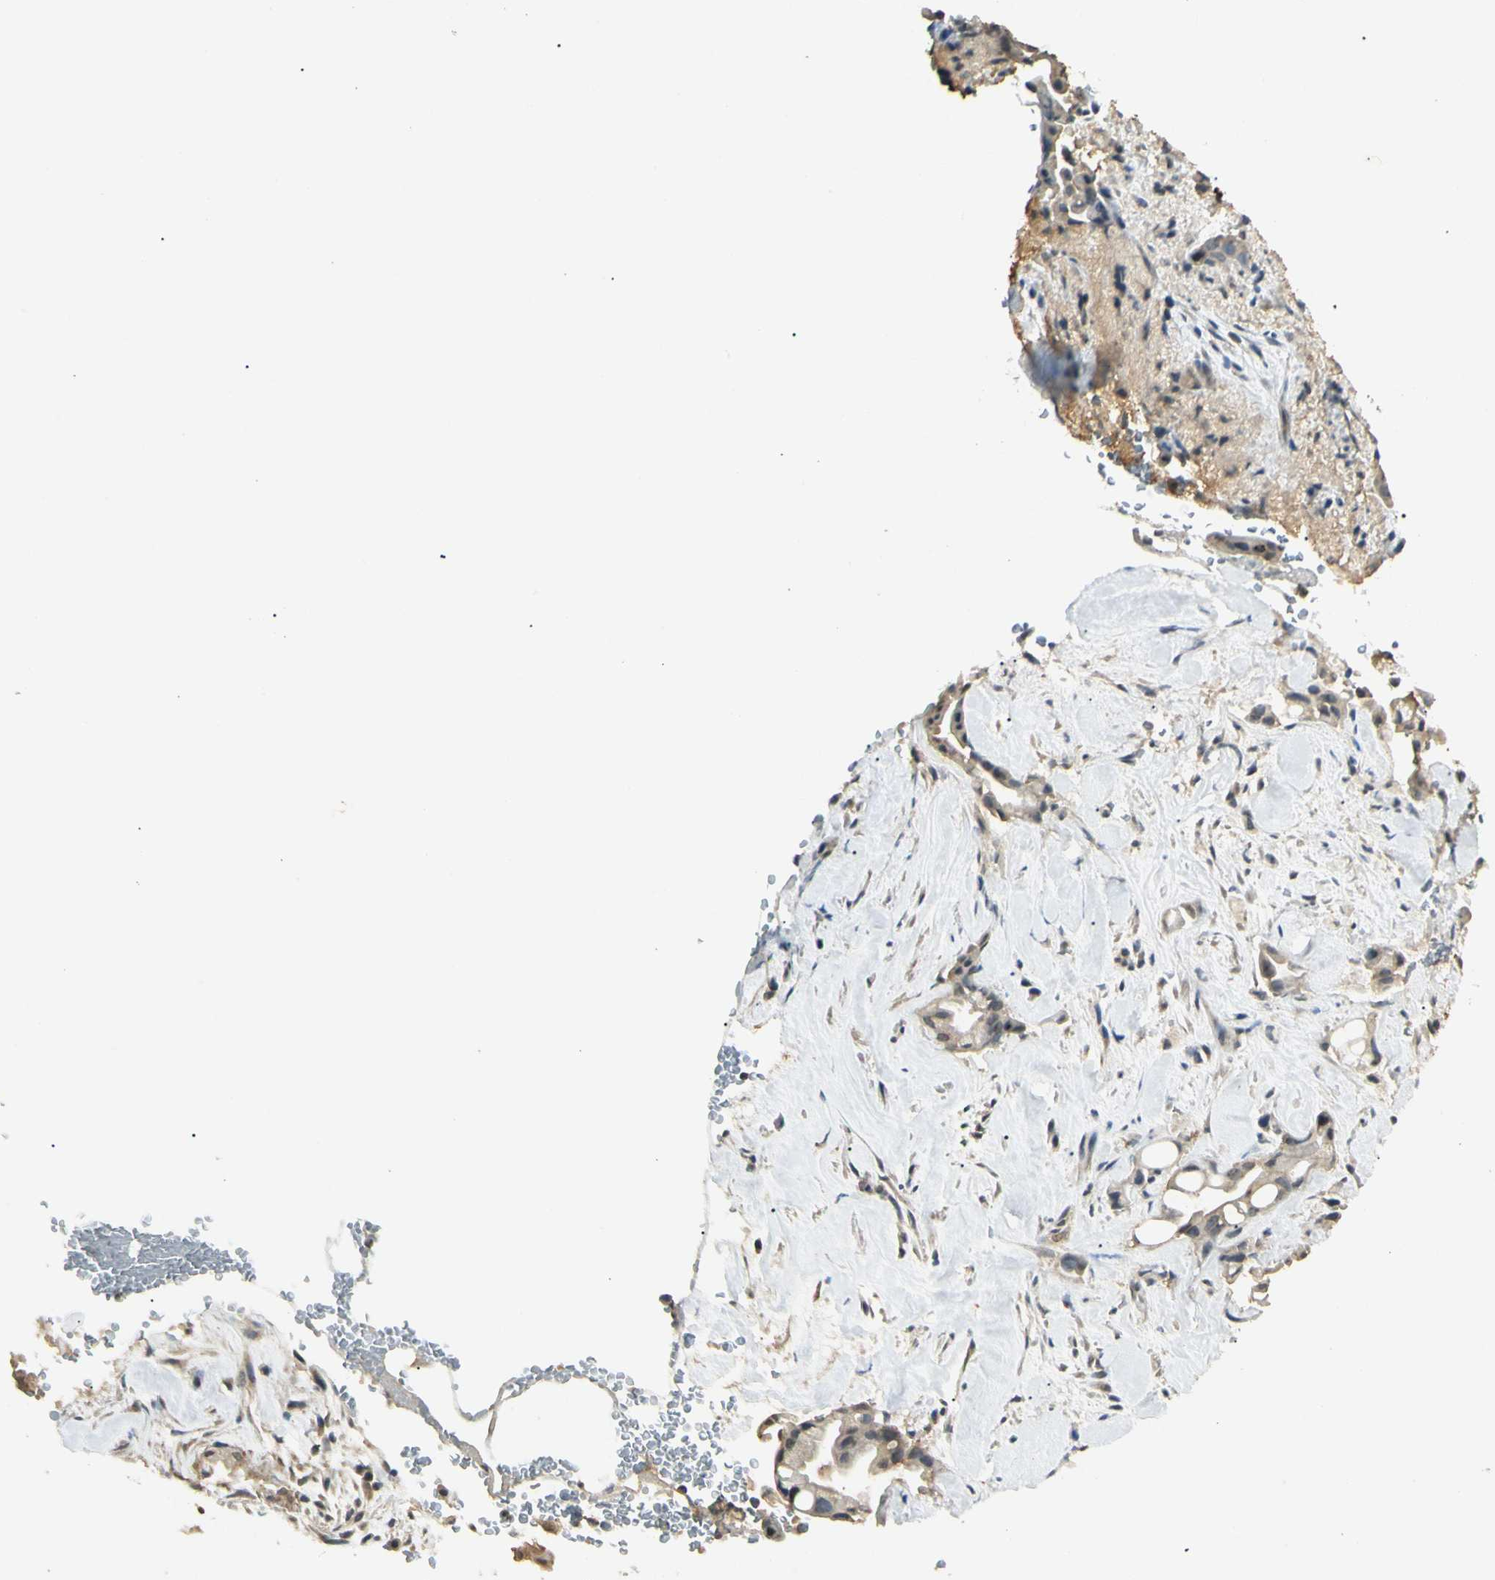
{"staining": {"intensity": "weak", "quantity": ">75%", "location": "cytoplasmic/membranous"}, "tissue": "liver cancer", "cell_type": "Tumor cells", "image_type": "cancer", "snomed": [{"axis": "morphology", "description": "Cholangiocarcinoma"}, {"axis": "topography", "description": "Liver"}], "caption": "This is a histology image of immunohistochemistry (IHC) staining of cholangiocarcinoma (liver), which shows weak expression in the cytoplasmic/membranous of tumor cells.", "gene": "SGCA", "patient": {"sex": "female", "age": 68}}